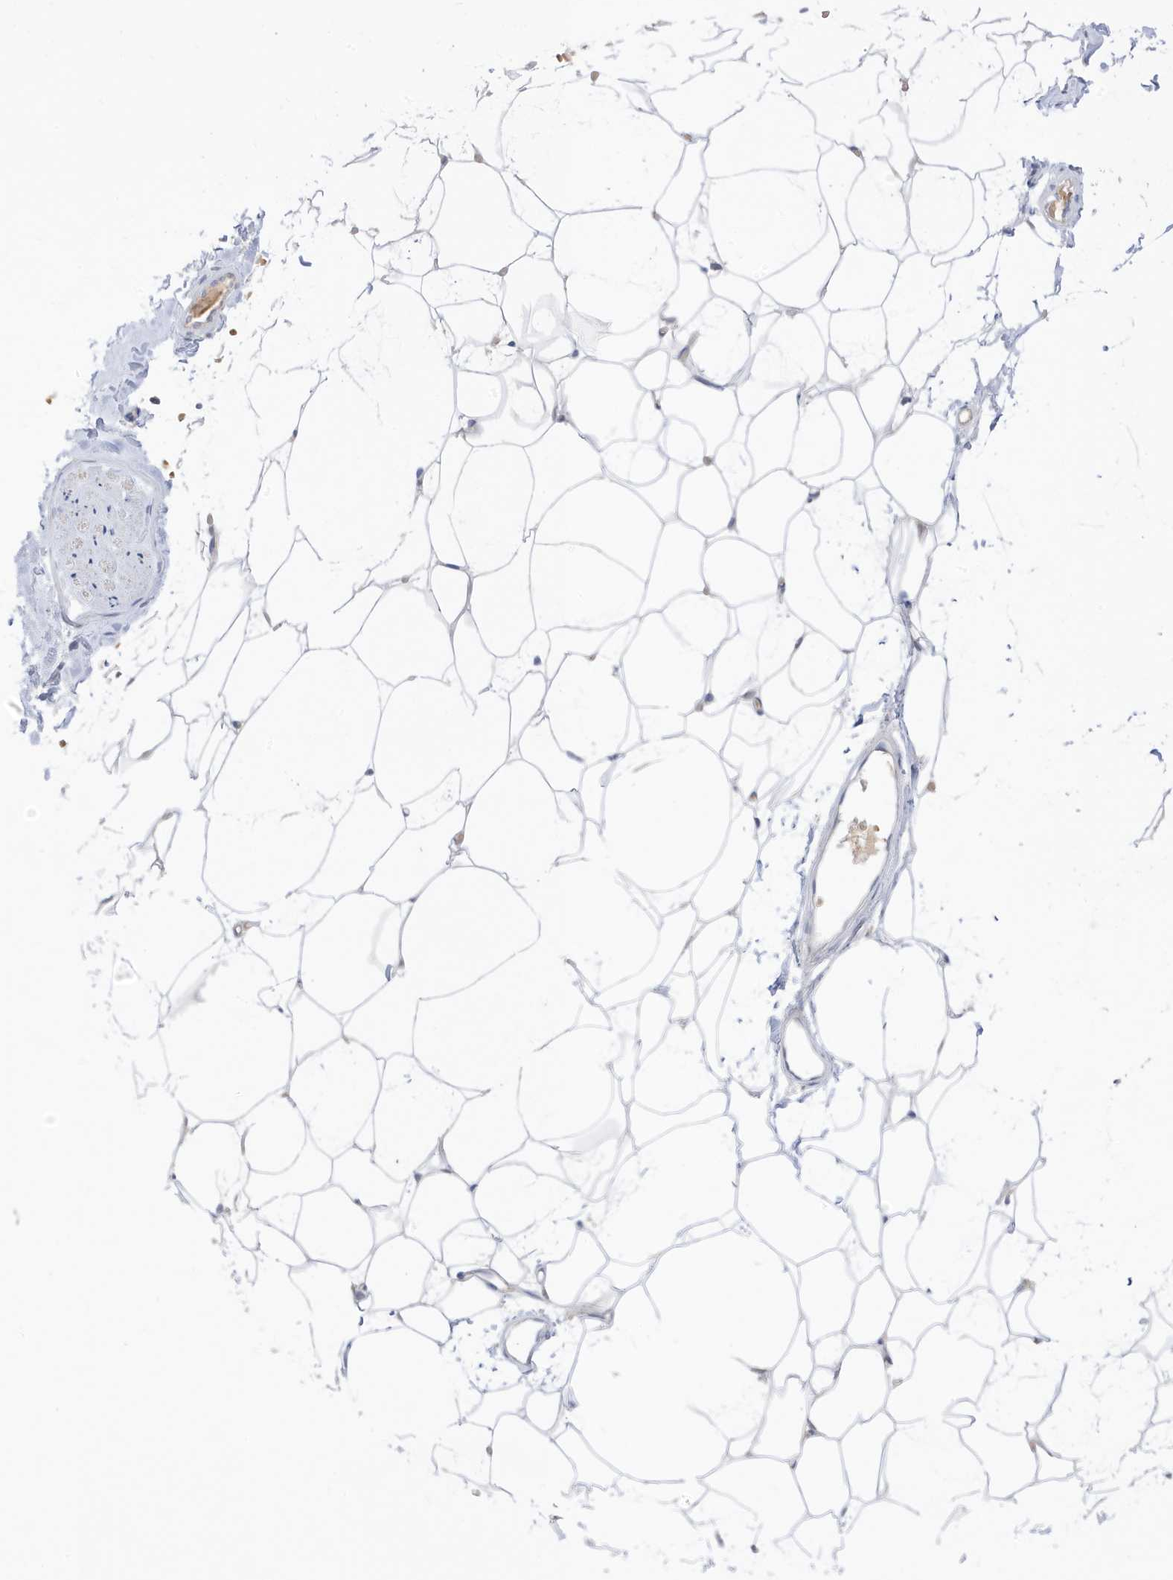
{"staining": {"intensity": "negative", "quantity": "none", "location": "none"}, "tissue": "adipose tissue", "cell_type": "Adipocytes", "image_type": "normal", "snomed": [{"axis": "morphology", "description": "Normal tissue, NOS"}, {"axis": "topography", "description": "Breast"}], "caption": "DAB immunohistochemical staining of unremarkable human adipose tissue shows no significant expression in adipocytes.", "gene": "NPPC", "patient": {"sex": "female", "age": 23}}